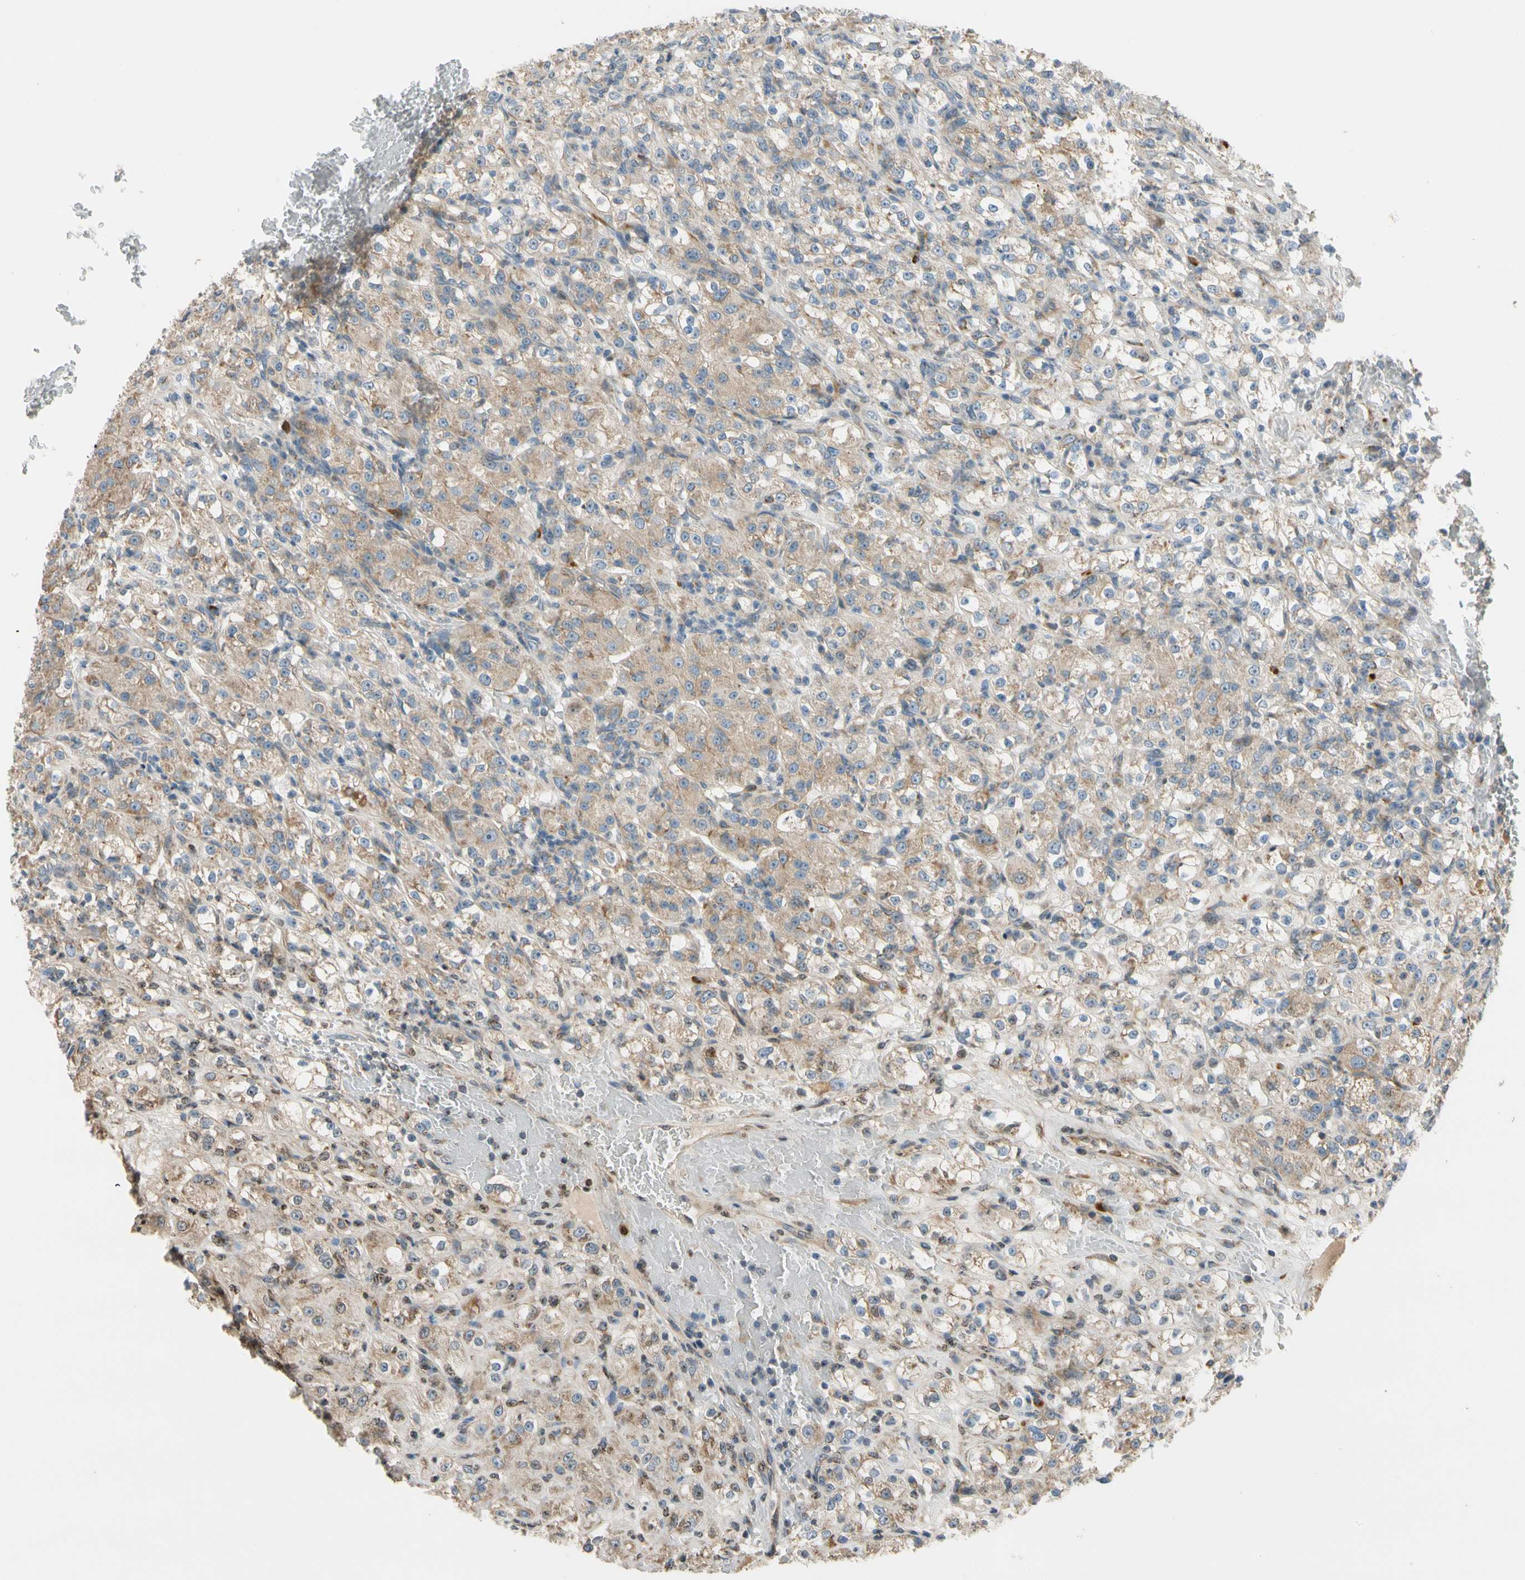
{"staining": {"intensity": "weak", "quantity": ">75%", "location": "cytoplasmic/membranous"}, "tissue": "renal cancer", "cell_type": "Tumor cells", "image_type": "cancer", "snomed": [{"axis": "morphology", "description": "Normal tissue, NOS"}, {"axis": "morphology", "description": "Adenocarcinoma, NOS"}, {"axis": "topography", "description": "Kidney"}], "caption": "Brown immunohistochemical staining in renal adenocarcinoma displays weak cytoplasmic/membranous expression in about >75% of tumor cells.", "gene": "MST1R", "patient": {"sex": "male", "age": 61}}